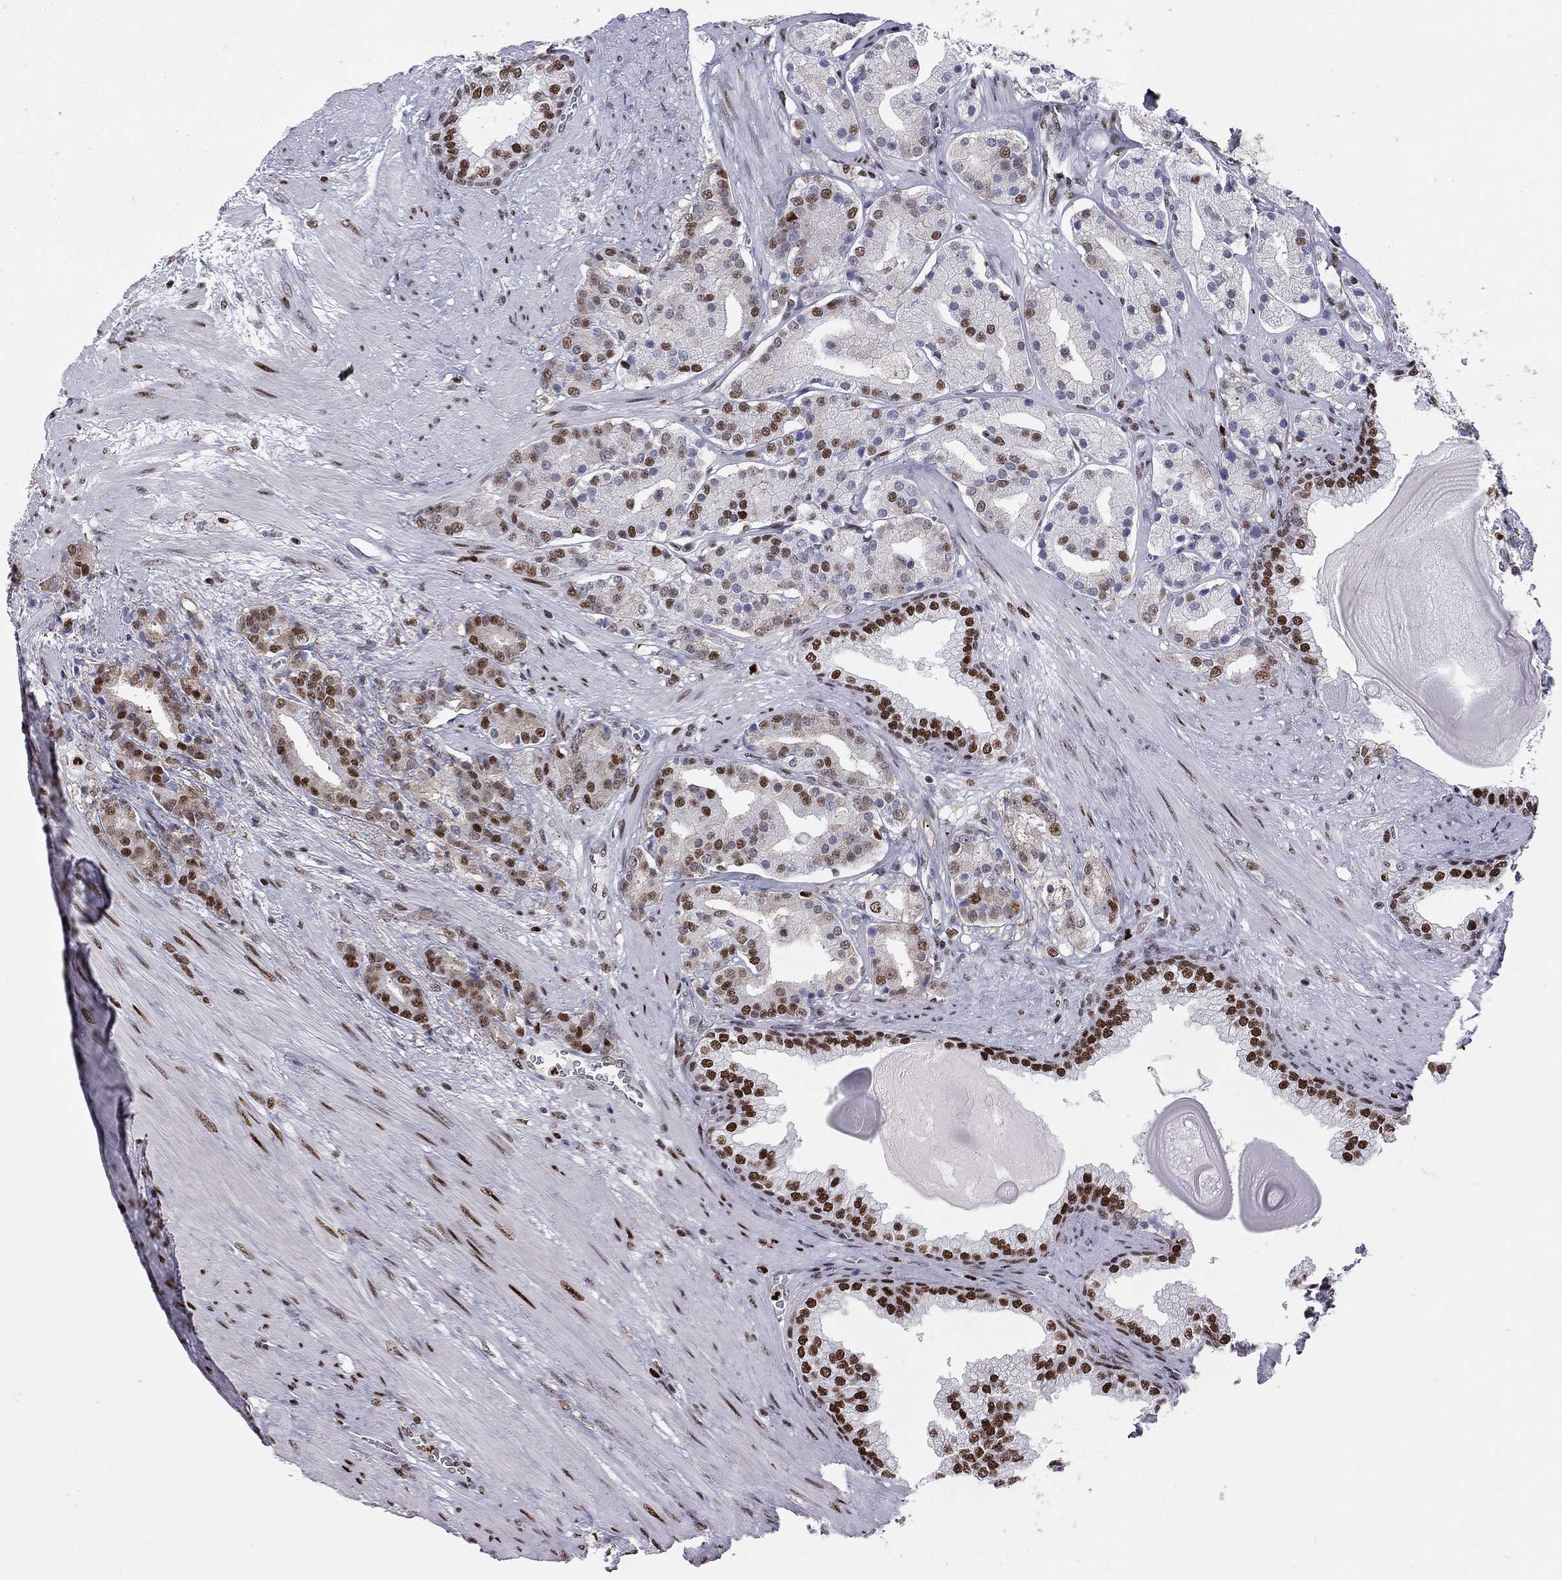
{"staining": {"intensity": "strong", "quantity": "25%-75%", "location": "nuclear"}, "tissue": "prostate cancer", "cell_type": "Tumor cells", "image_type": "cancer", "snomed": [{"axis": "morphology", "description": "Adenocarcinoma, NOS"}, {"axis": "topography", "description": "Prostate"}], "caption": "About 25%-75% of tumor cells in human prostate cancer (adenocarcinoma) reveal strong nuclear protein positivity as visualized by brown immunohistochemical staining.", "gene": "PCGF3", "patient": {"sex": "male", "age": 69}}